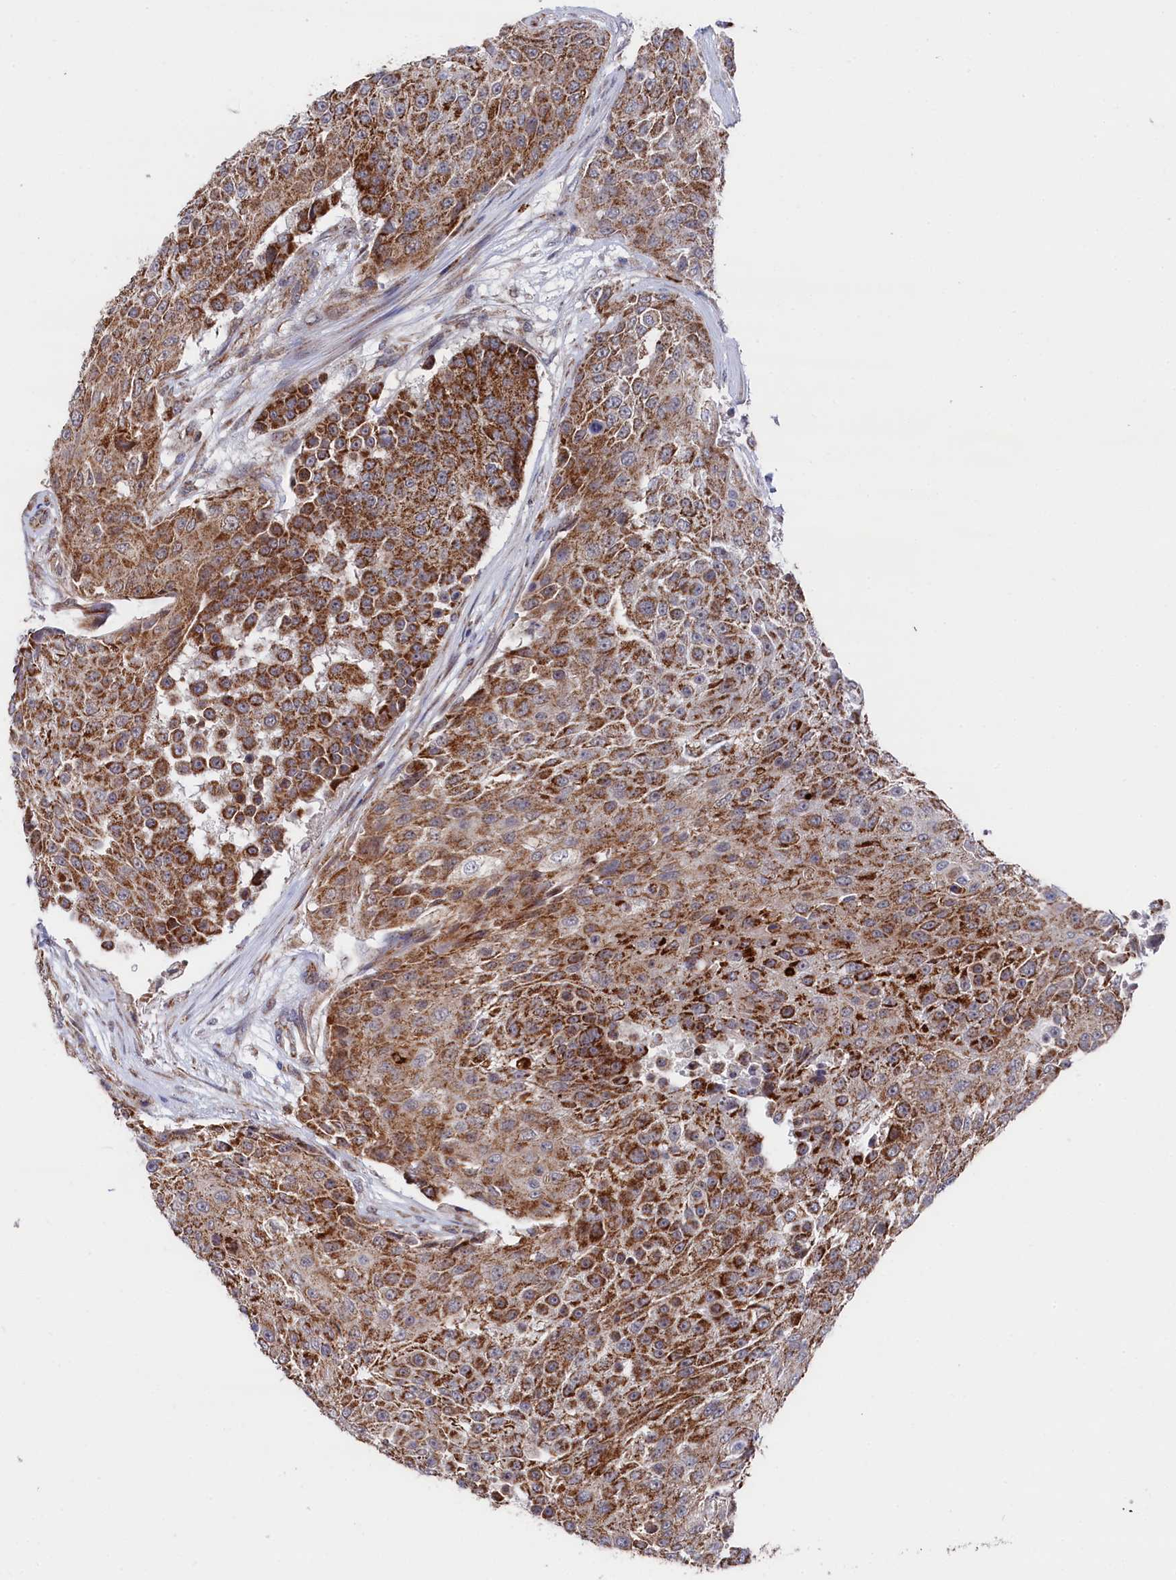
{"staining": {"intensity": "moderate", "quantity": ">75%", "location": "cytoplasmic/membranous"}, "tissue": "urothelial cancer", "cell_type": "Tumor cells", "image_type": "cancer", "snomed": [{"axis": "morphology", "description": "Urothelial carcinoma, High grade"}, {"axis": "topography", "description": "Urinary bladder"}], "caption": "Urothelial cancer tissue demonstrates moderate cytoplasmic/membranous positivity in approximately >75% of tumor cells, visualized by immunohistochemistry. (IHC, brightfield microscopy, high magnification).", "gene": "CHCHD1", "patient": {"sex": "female", "age": 63}}